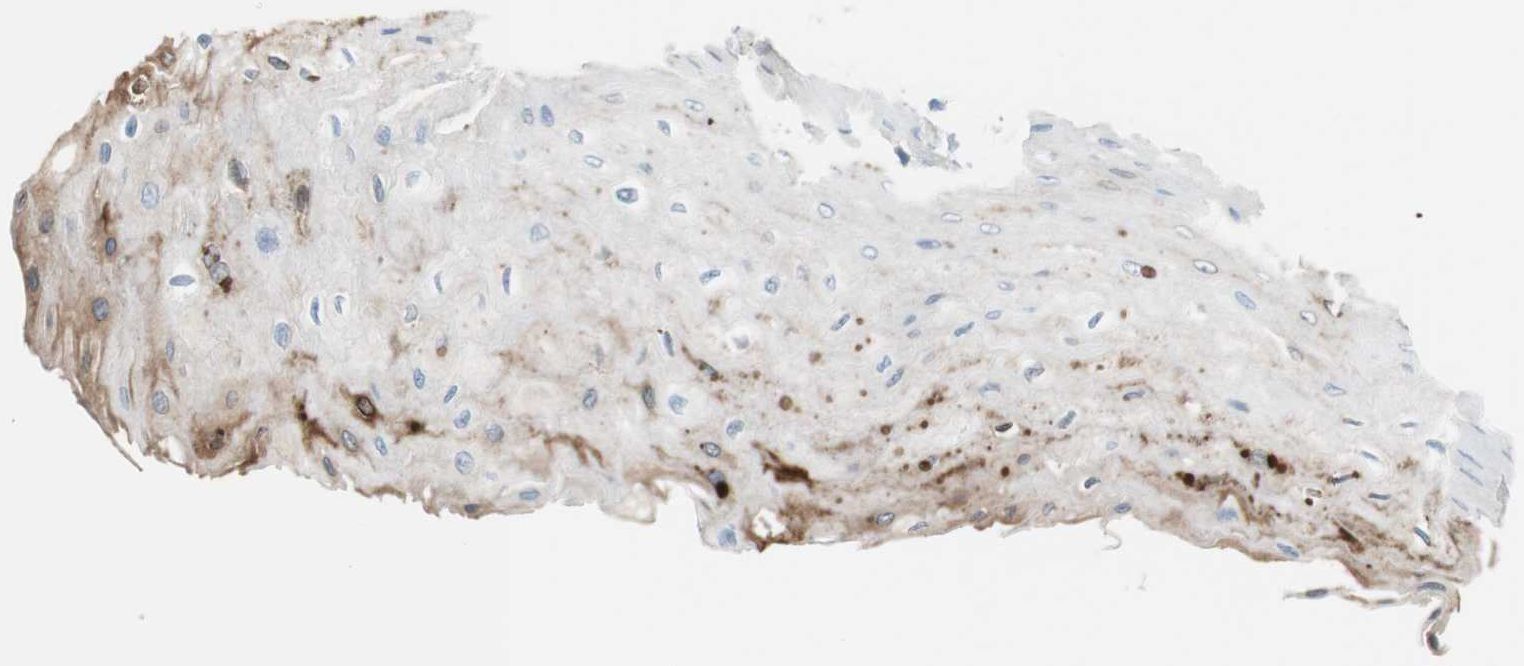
{"staining": {"intensity": "weak", "quantity": "<25%", "location": "cytoplasmic/membranous"}, "tissue": "esophagus", "cell_type": "Squamous epithelial cells", "image_type": "normal", "snomed": [{"axis": "morphology", "description": "Normal tissue, NOS"}, {"axis": "topography", "description": "Esophagus"}], "caption": "This is a image of immunohistochemistry (IHC) staining of normal esophagus, which shows no staining in squamous epithelial cells.", "gene": "GLUL", "patient": {"sex": "female", "age": 72}}